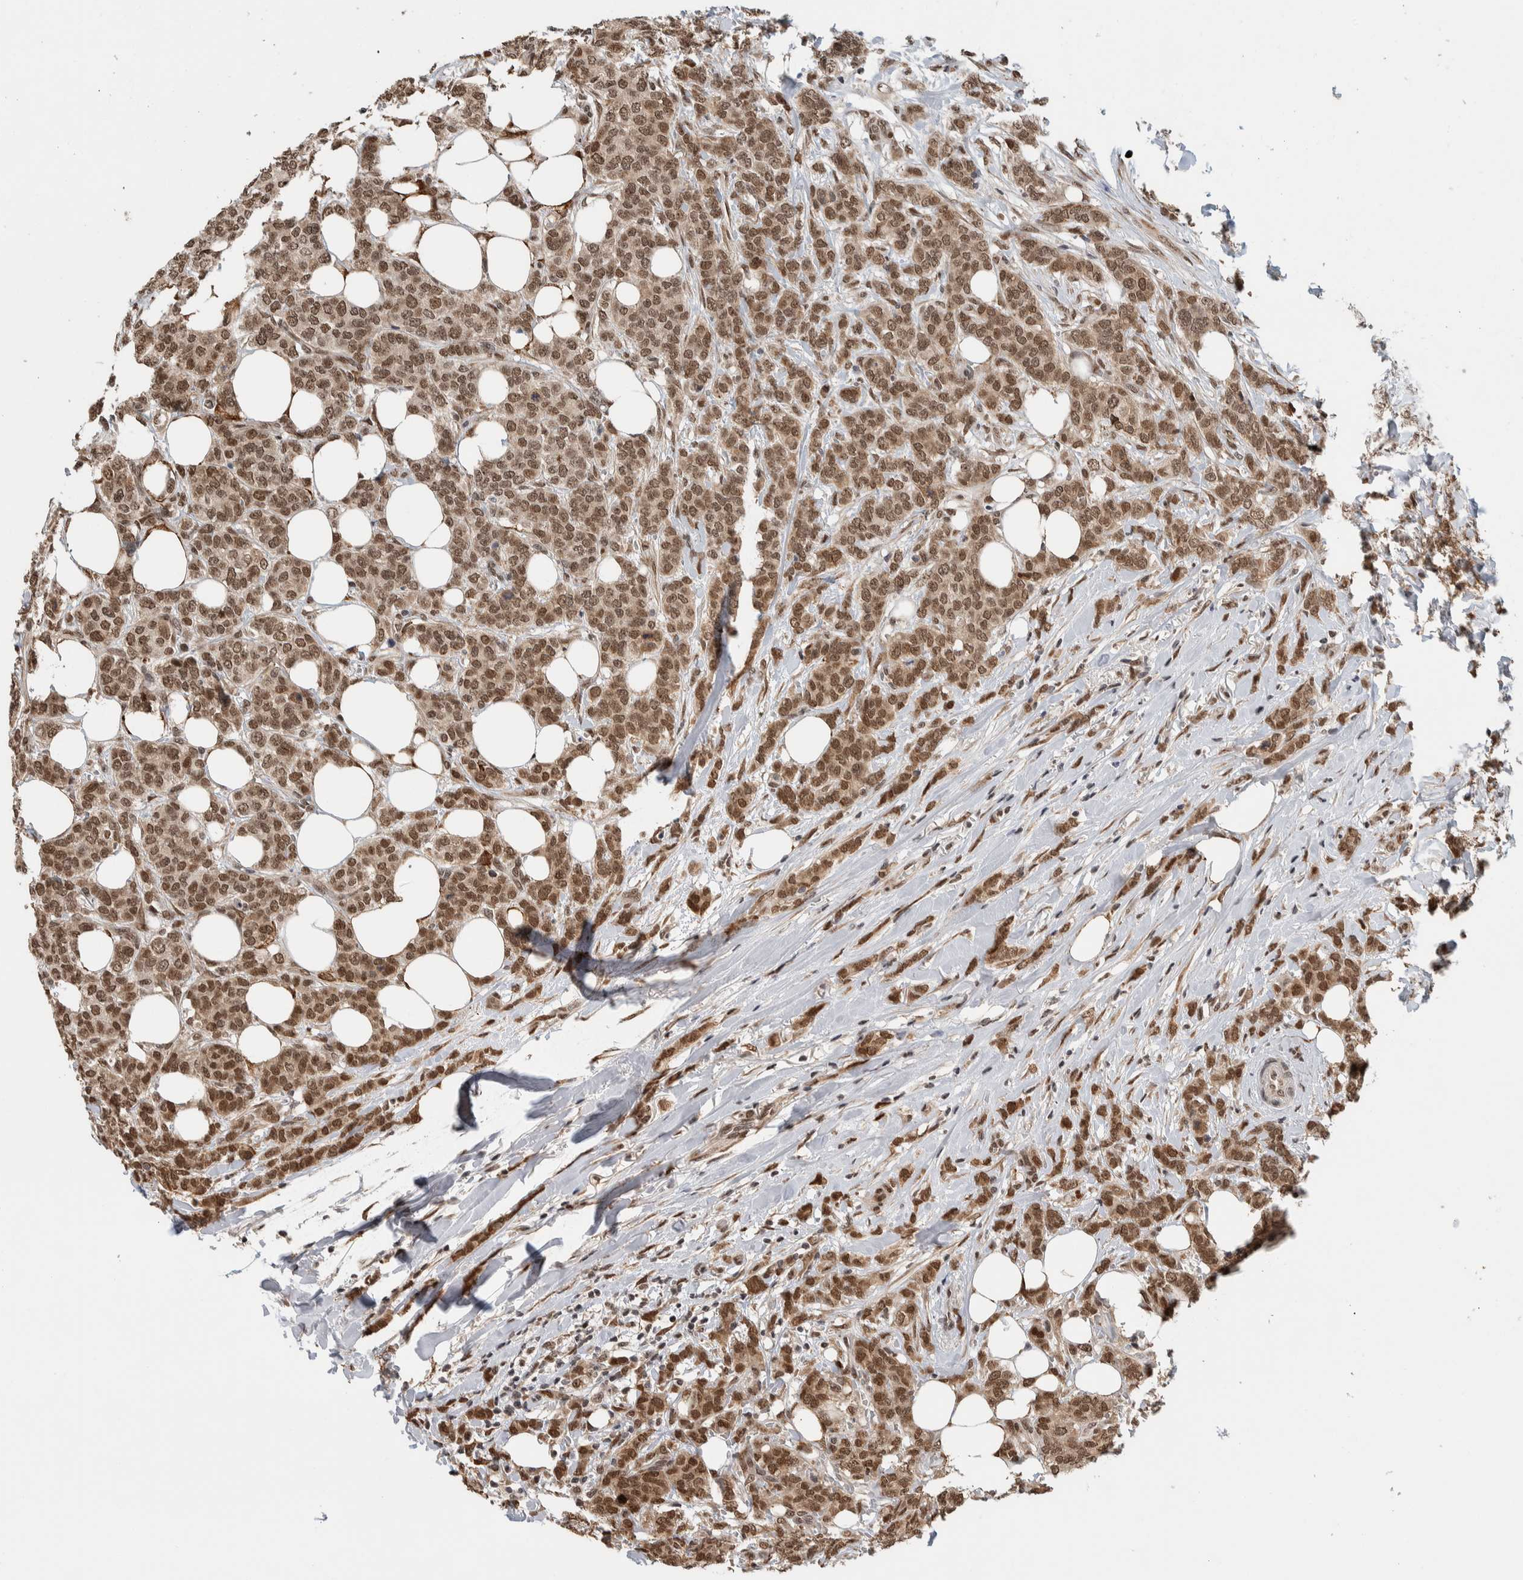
{"staining": {"intensity": "moderate", "quantity": ">75%", "location": "cytoplasmic/membranous,nuclear"}, "tissue": "breast cancer", "cell_type": "Tumor cells", "image_type": "cancer", "snomed": [{"axis": "morphology", "description": "Lobular carcinoma"}, {"axis": "topography", "description": "Skin"}, {"axis": "topography", "description": "Breast"}], "caption": "Moderate cytoplasmic/membranous and nuclear positivity is present in approximately >75% of tumor cells in breast cancer (lobular carcinoma).", "gene": "TNRC18", "patient": {"sex": "female", "age": 46}}